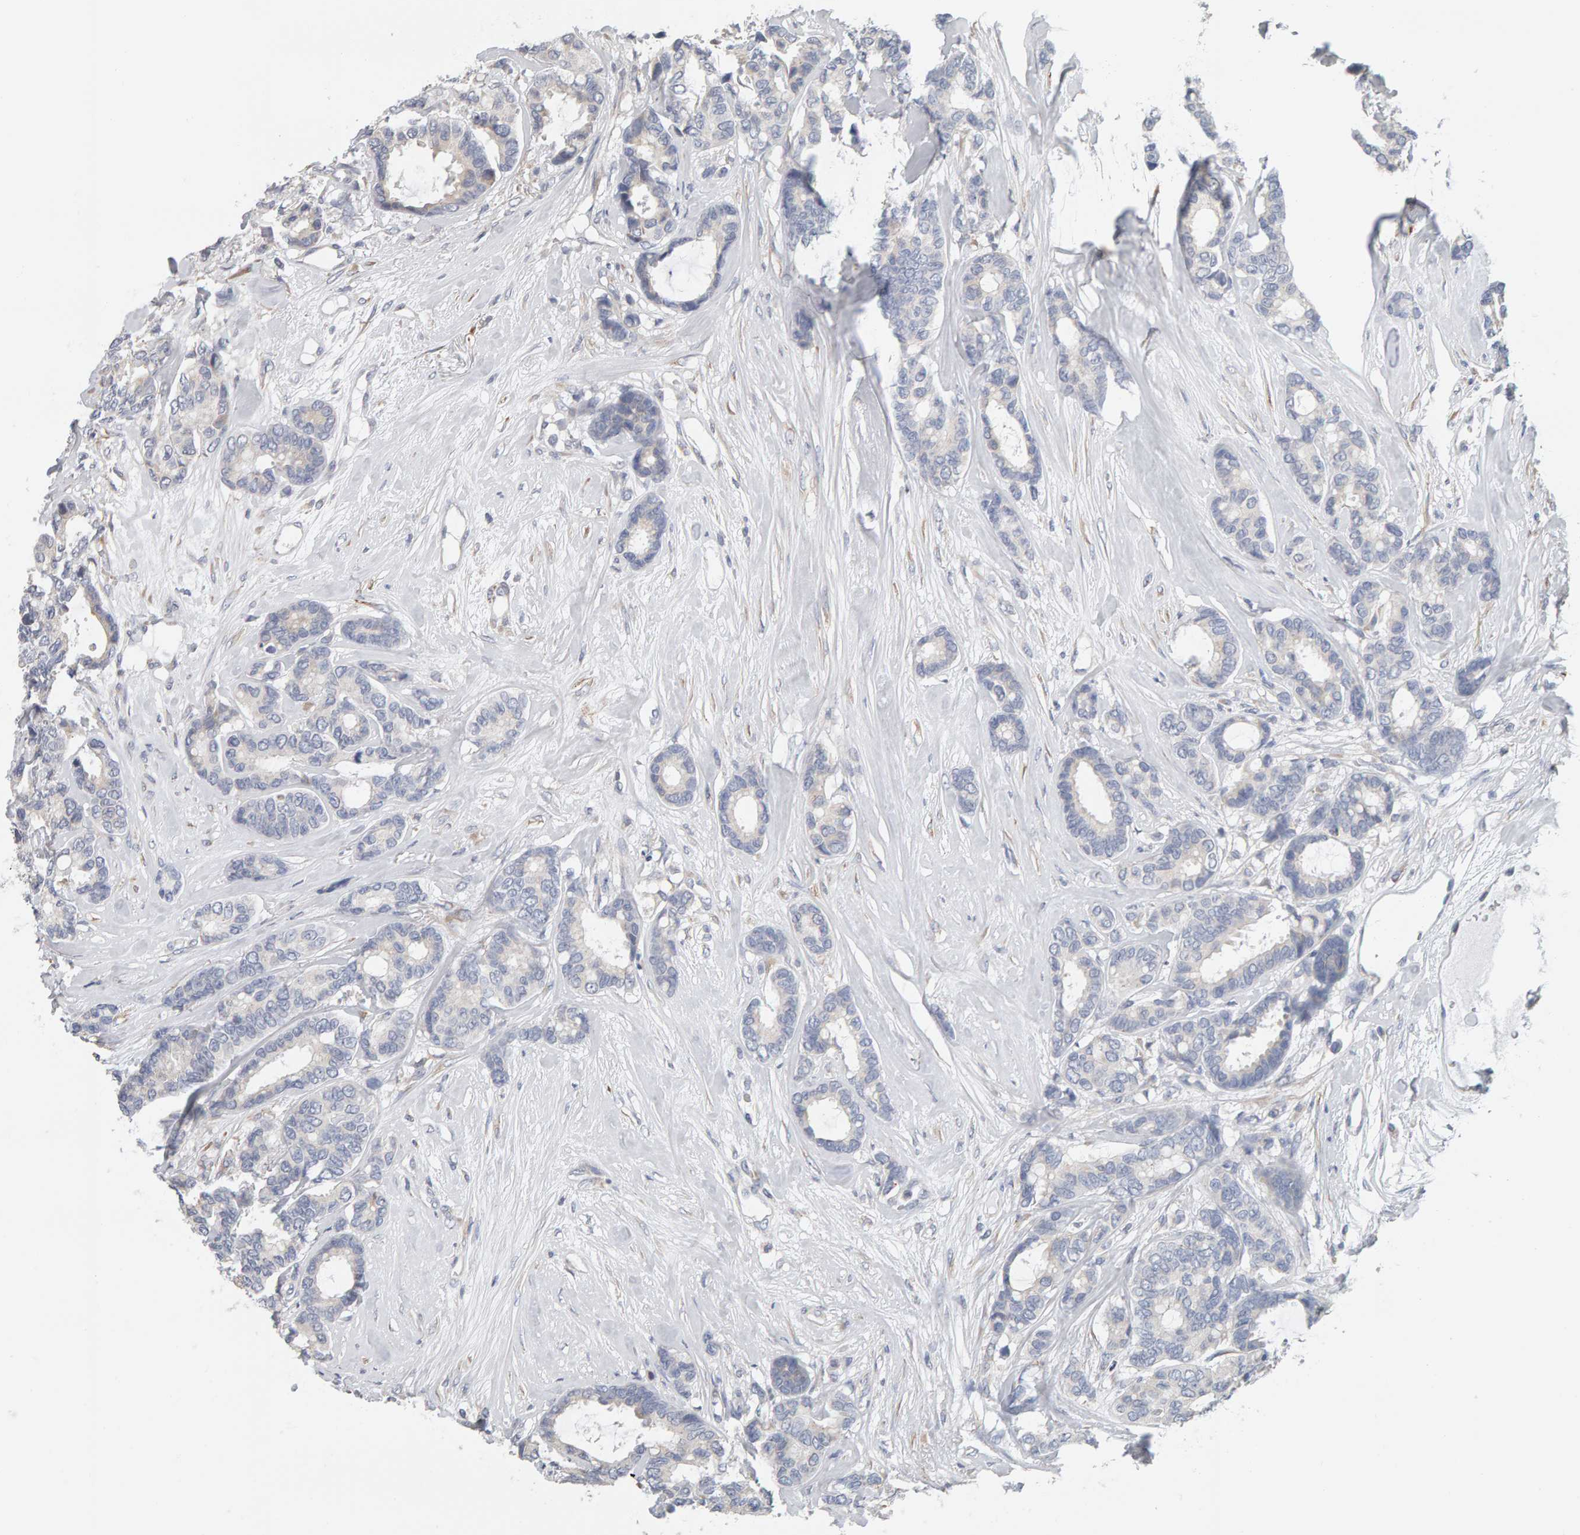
{"staining": {"intensity": "negative", "quantity": "none", "location": "none"}, "tissue": "breast cancer", "cell_type": "Tumor cells", "image_type": "cancer", "snomed": [{"axis": "morphology", "description": "Duct carcinoma"}, {"axis": "topography", "description": "Breast"}], "caption": "Immunohistochemistry micrograph of breast cancer (invasive ductal carcinoma) stained for a protein (brown), which demonstrates no positivity in tumor cells.", "gene": "ADHFE1", "patient": {"sex": "female", "age": 87}}